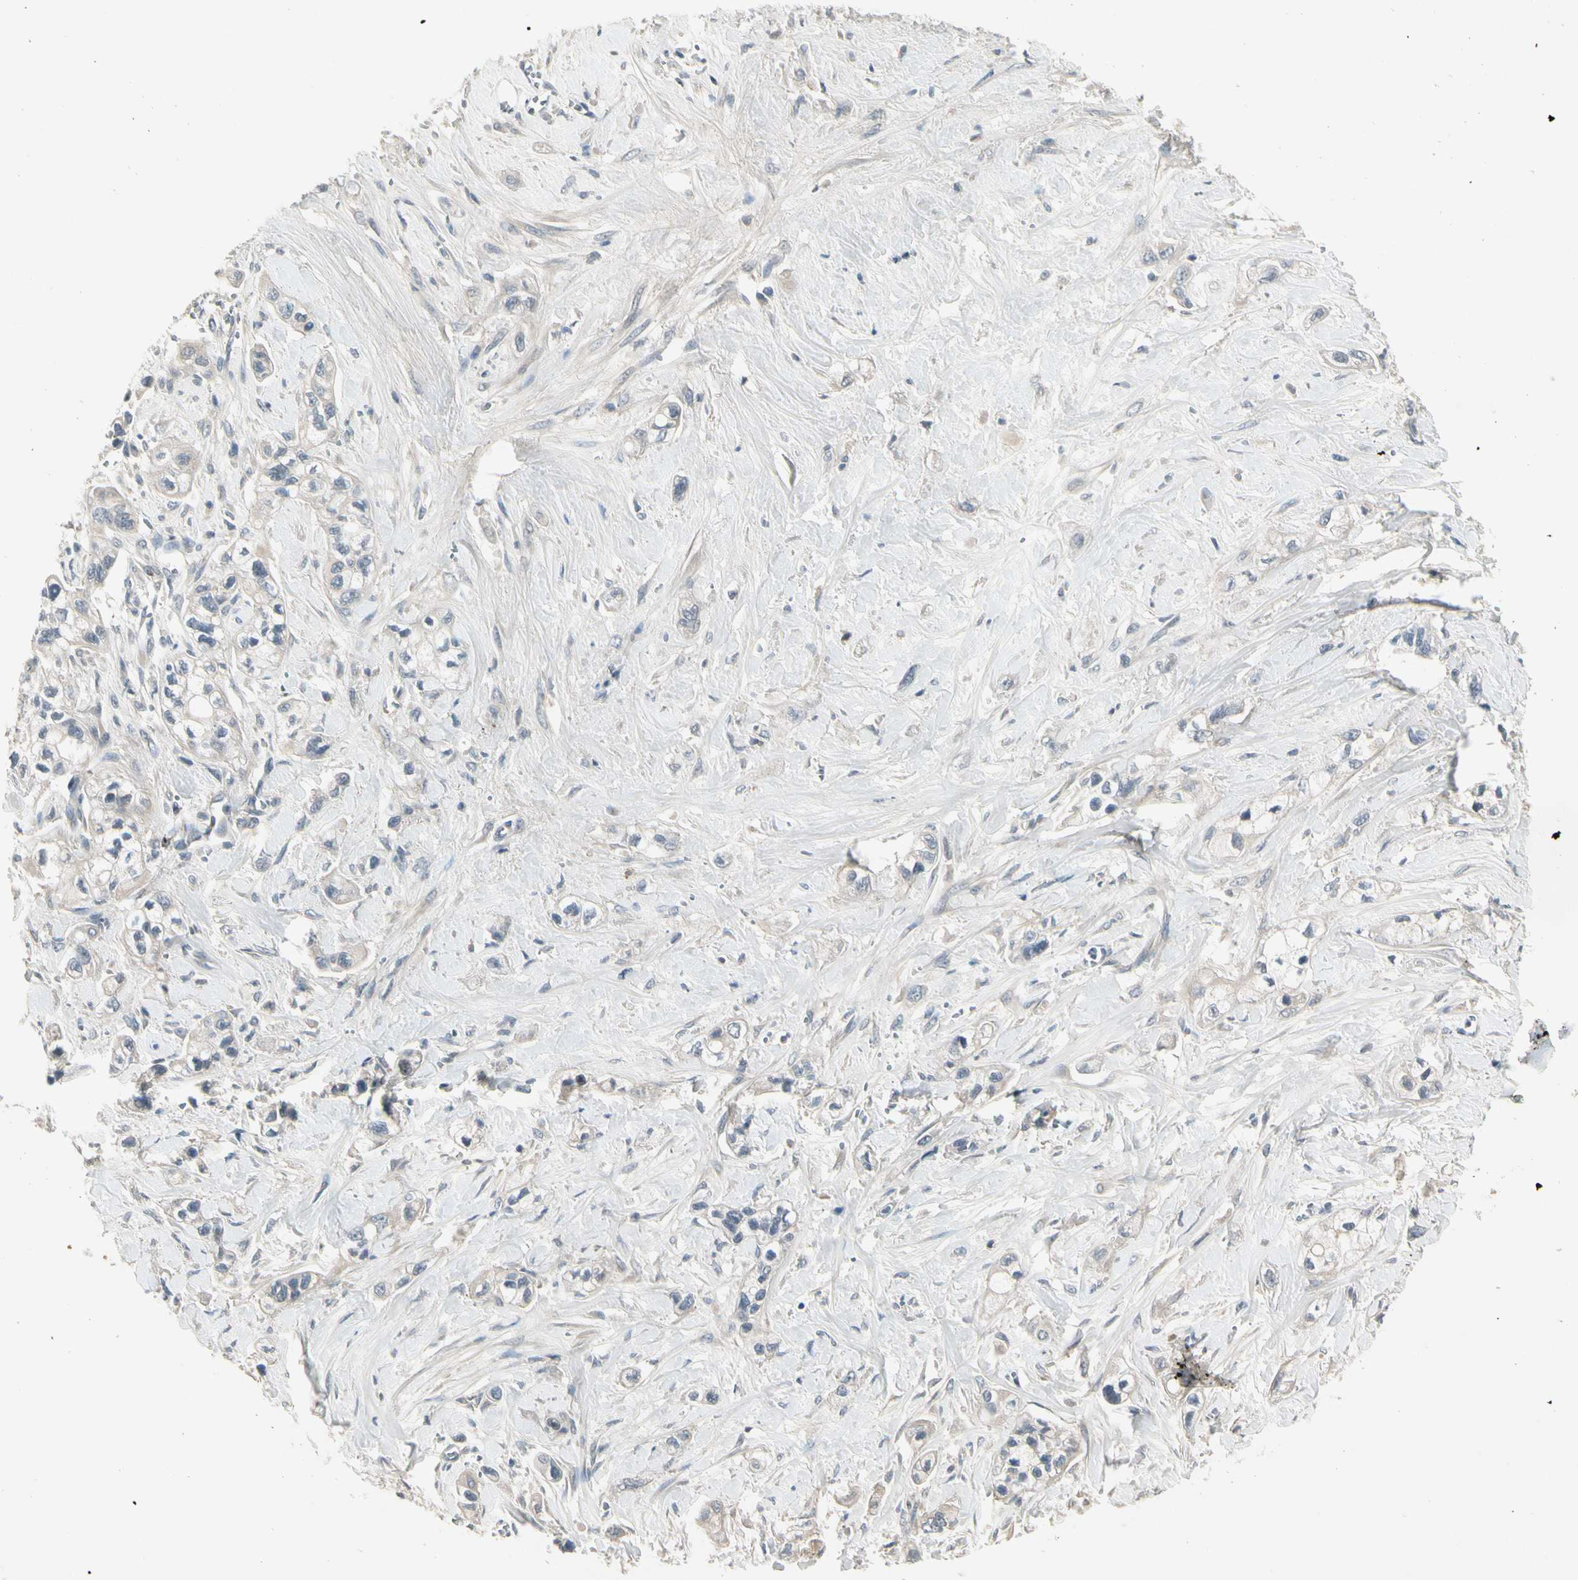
{"staining": {"intensity": "weak", "quantity": "<25%", "location": "cytoplasmic/membranous"}, "tissue": "pancreatic cancer", "cell_type": "Tumor cells", "image_type": "cancer", "snomed": [{"axis": "morphology", "description": "Adenocarcinoma, NOS"}, {"axis": "topography", "description": "Pancreas"}], "caption": "A high-resolution histopathology image shows immunohistochemistry staining of pancreatic cancer, which shows no significant staining in tumor cells.", "gene": "CCL4", "patient": {"sex": "male", "age": 74}}